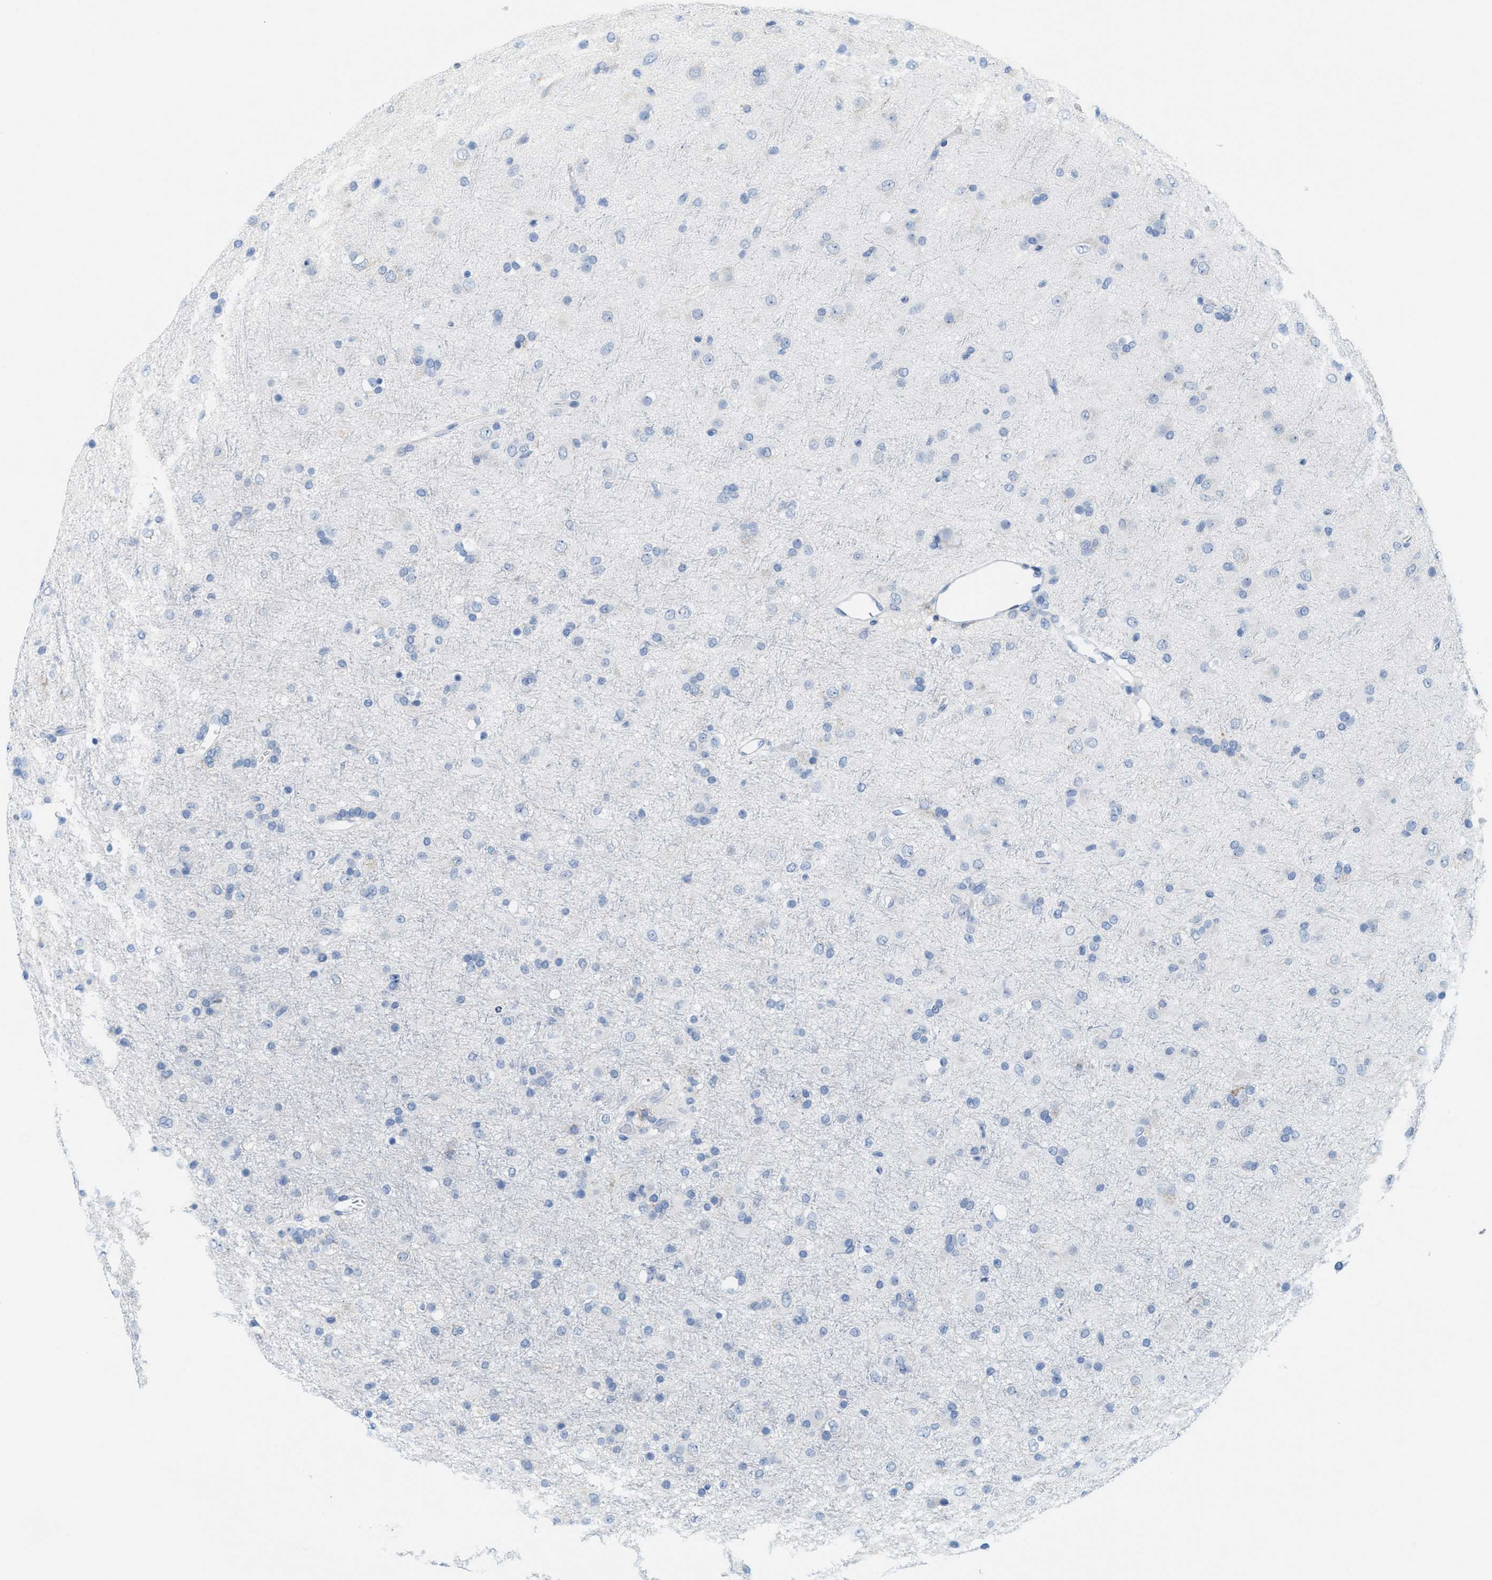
{"staining": {"intensity": "negative", "quantity": "none", "location": "none"}, "tissue": "glioma", "cell_type": "Tumor cells", "image_type": "cancer", "snomed": [{"axis": "morphology", "description": "Glioma, malignant, Low grade"}, {"axis": "topography", "description": "Brain"}], "caption": "An image of human glioma is negative for staining in tumor cells.", "gene": "KIFC3", "patient": {"sex": "male", "age": 65}}